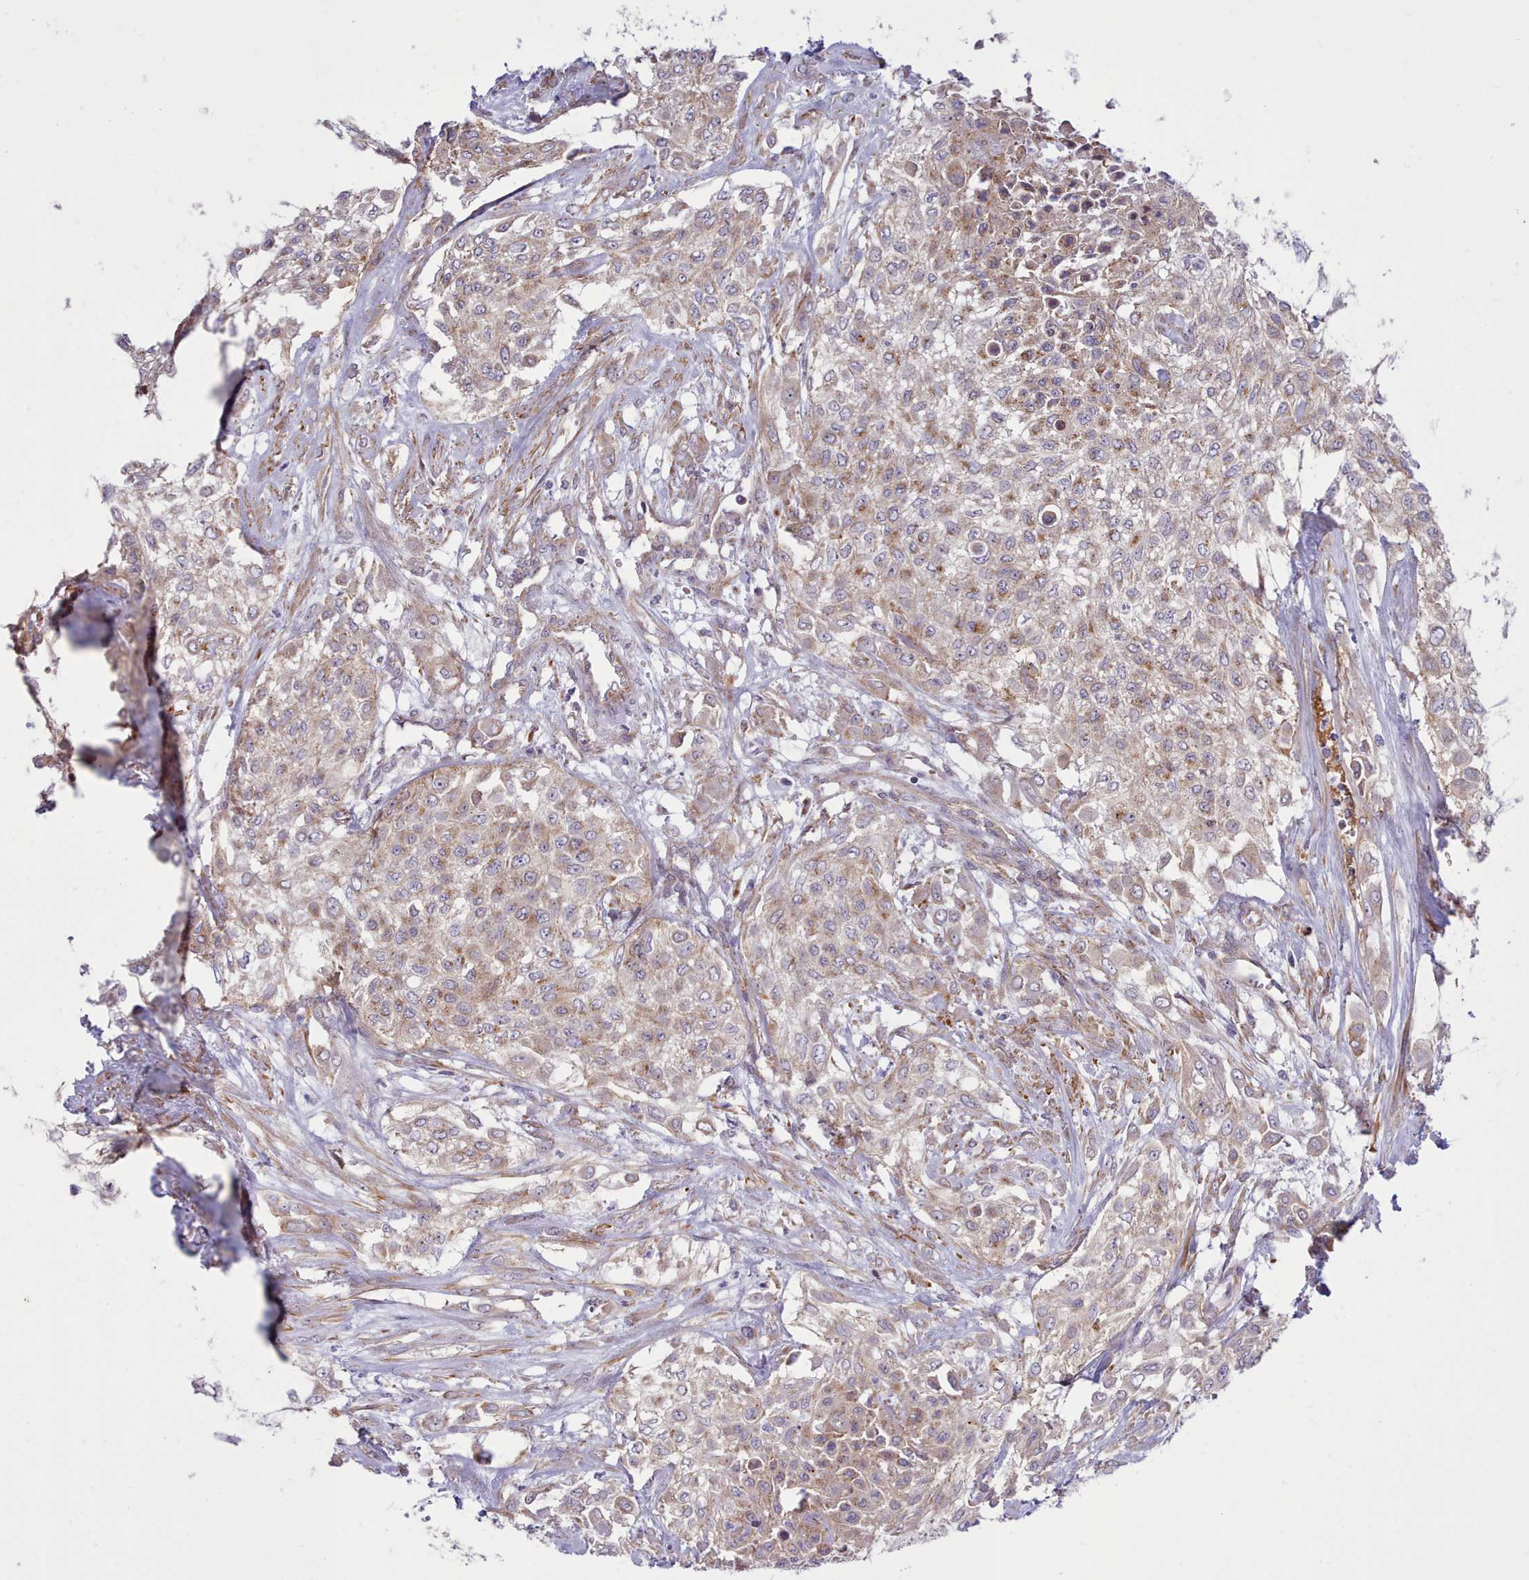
{"staining": {"intensity": "moderate", "quantity": "25%-75%", "location": "cytoplasmic/membranous"}, "tissue": "urothelial cancer", "cell_type": "Tumor cells", "image_type": "cancer", "snomed": [{"axis": "morphology", "description": "Urothelial carcinoma, High grade"}, {"axis": "topography", "description": "Urinary bladder"}], "caption": "There is medium levels of moderate cytoplasmic/membranous expression in tumor cells of urothelial cancer, as demonstrated by immunohistochemical staining (brown color).", "gene": "MRPL21", "patient": {"sex": "male", "age": 67}}